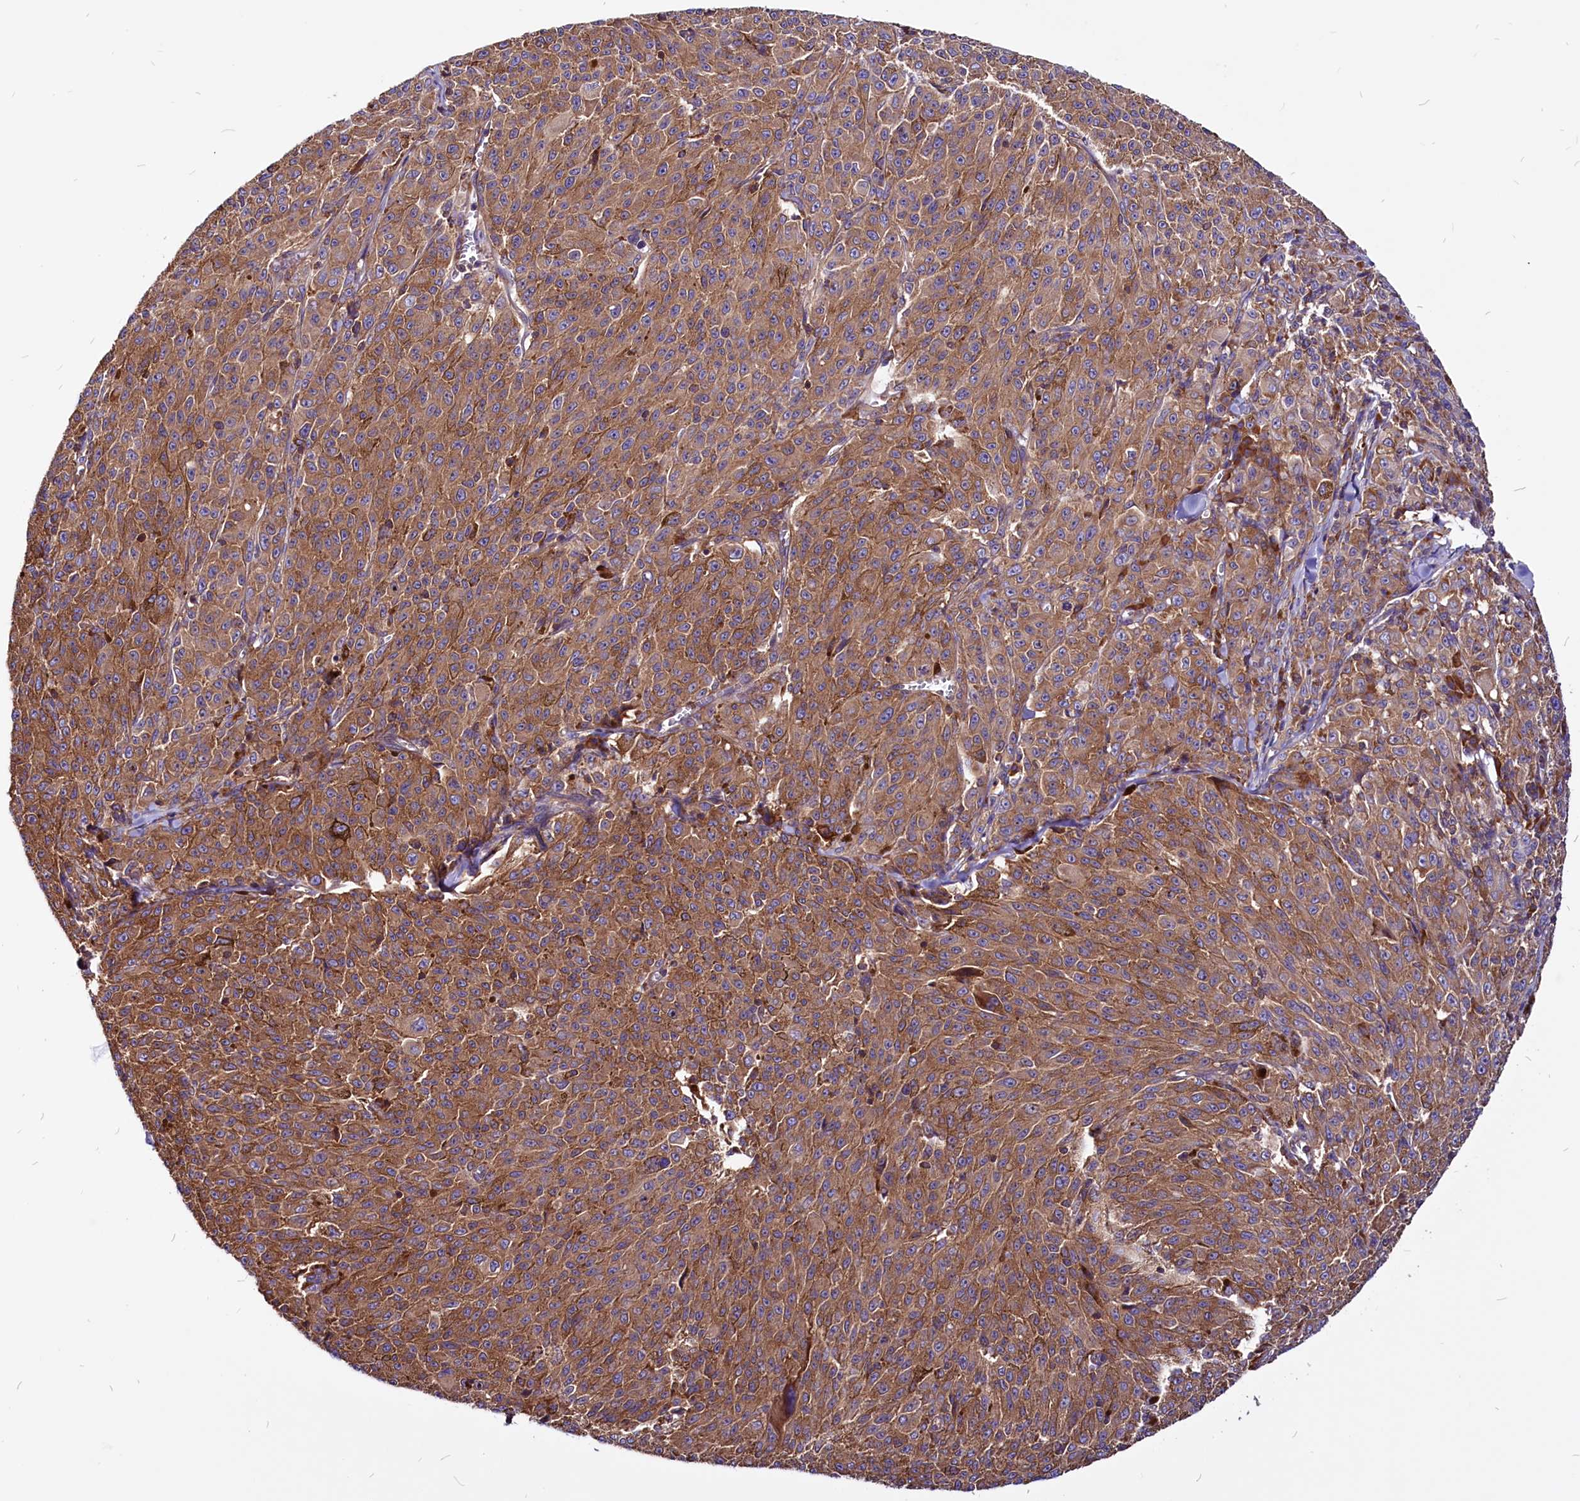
{"staining": {"intensity": "moderate", "quantity": ">75%", "location": "cytoplasmic/membranous"}, "tissue": "melanoma", "cell_type": "Tumor cells", "image_type": "cancer", "snomed": [{"axis": "morphology", "description": "Malignant melanoma, NOS"}, {"axis": "topography", "description": "Skin"}], "caption": "Malignant melanoma was stained to show a protein in brown. There is medium levels of moderate cytoplasmic/membranous staining in about >75% of tumor cells. The staining was performed using DAB, with brown indicating positive protein expression. Nuclei are stained blue with hematoxylin.", "gene": "EIF3G", "patient": {"sex": "female", "age": 52}}